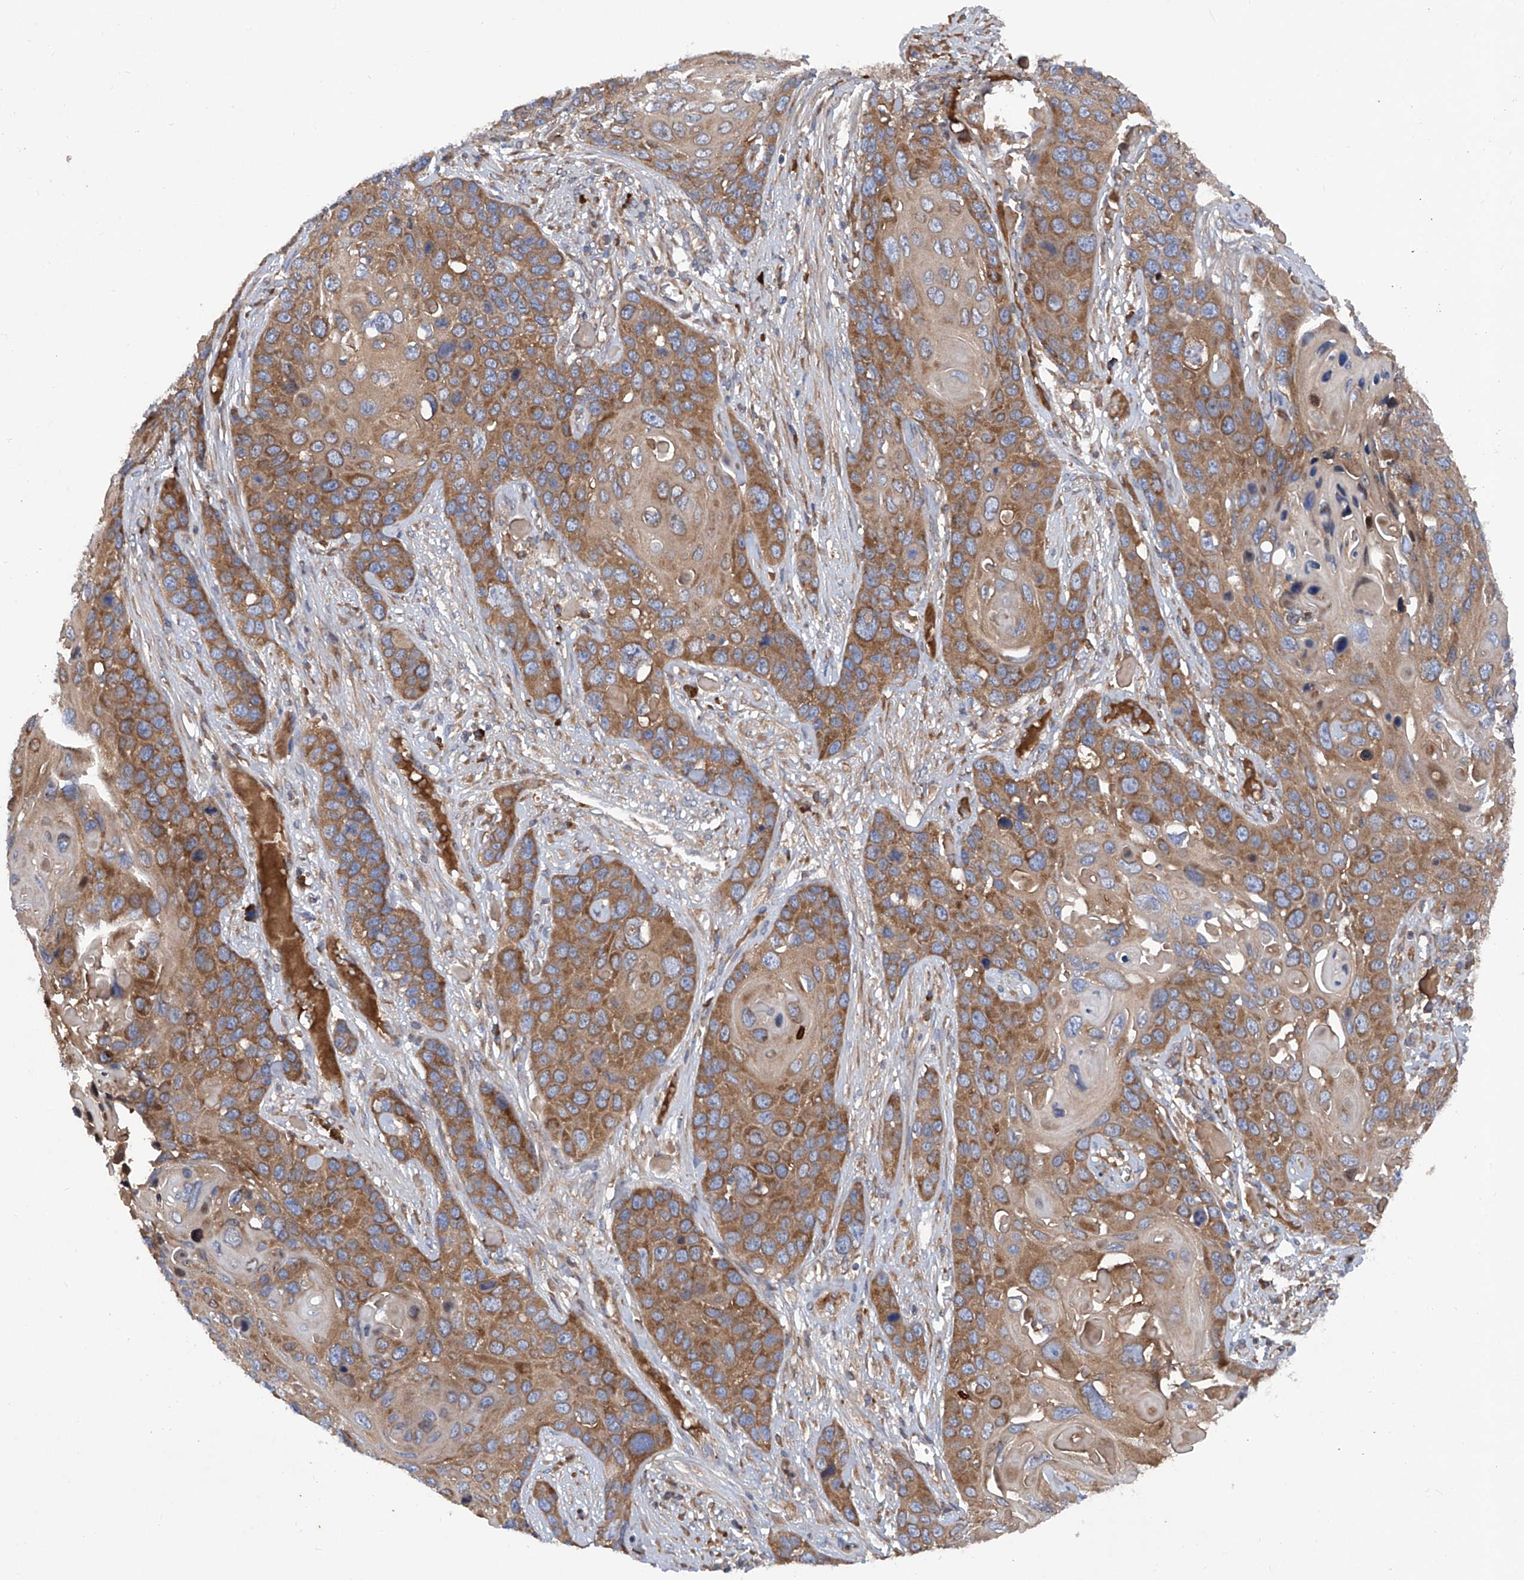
{"staining": {"intensity": "moderate", "quantity": ">75%", "location": "cytoplasmic/membranous"}, "tissue": "skin cancer", "cell_type": "Tumor cells", "image_type": "cancer", "snomed": [{"axis": "morphology", "description": "Squamous cell carcinoma, NOS"}, {"axis": "topography", "description": "Skin"}], "caption": "Skin cancer (squamous cell carcinoma) stained with immunohistochemistry displays moderate cytoplasmic/membranous staining in approximately >75% of tumor cells. (DAB IHC, brown staining for protein, blue staining for nuclei).", "gene": "ASCC3", "patient": {"sex": "male", "age": 55}}